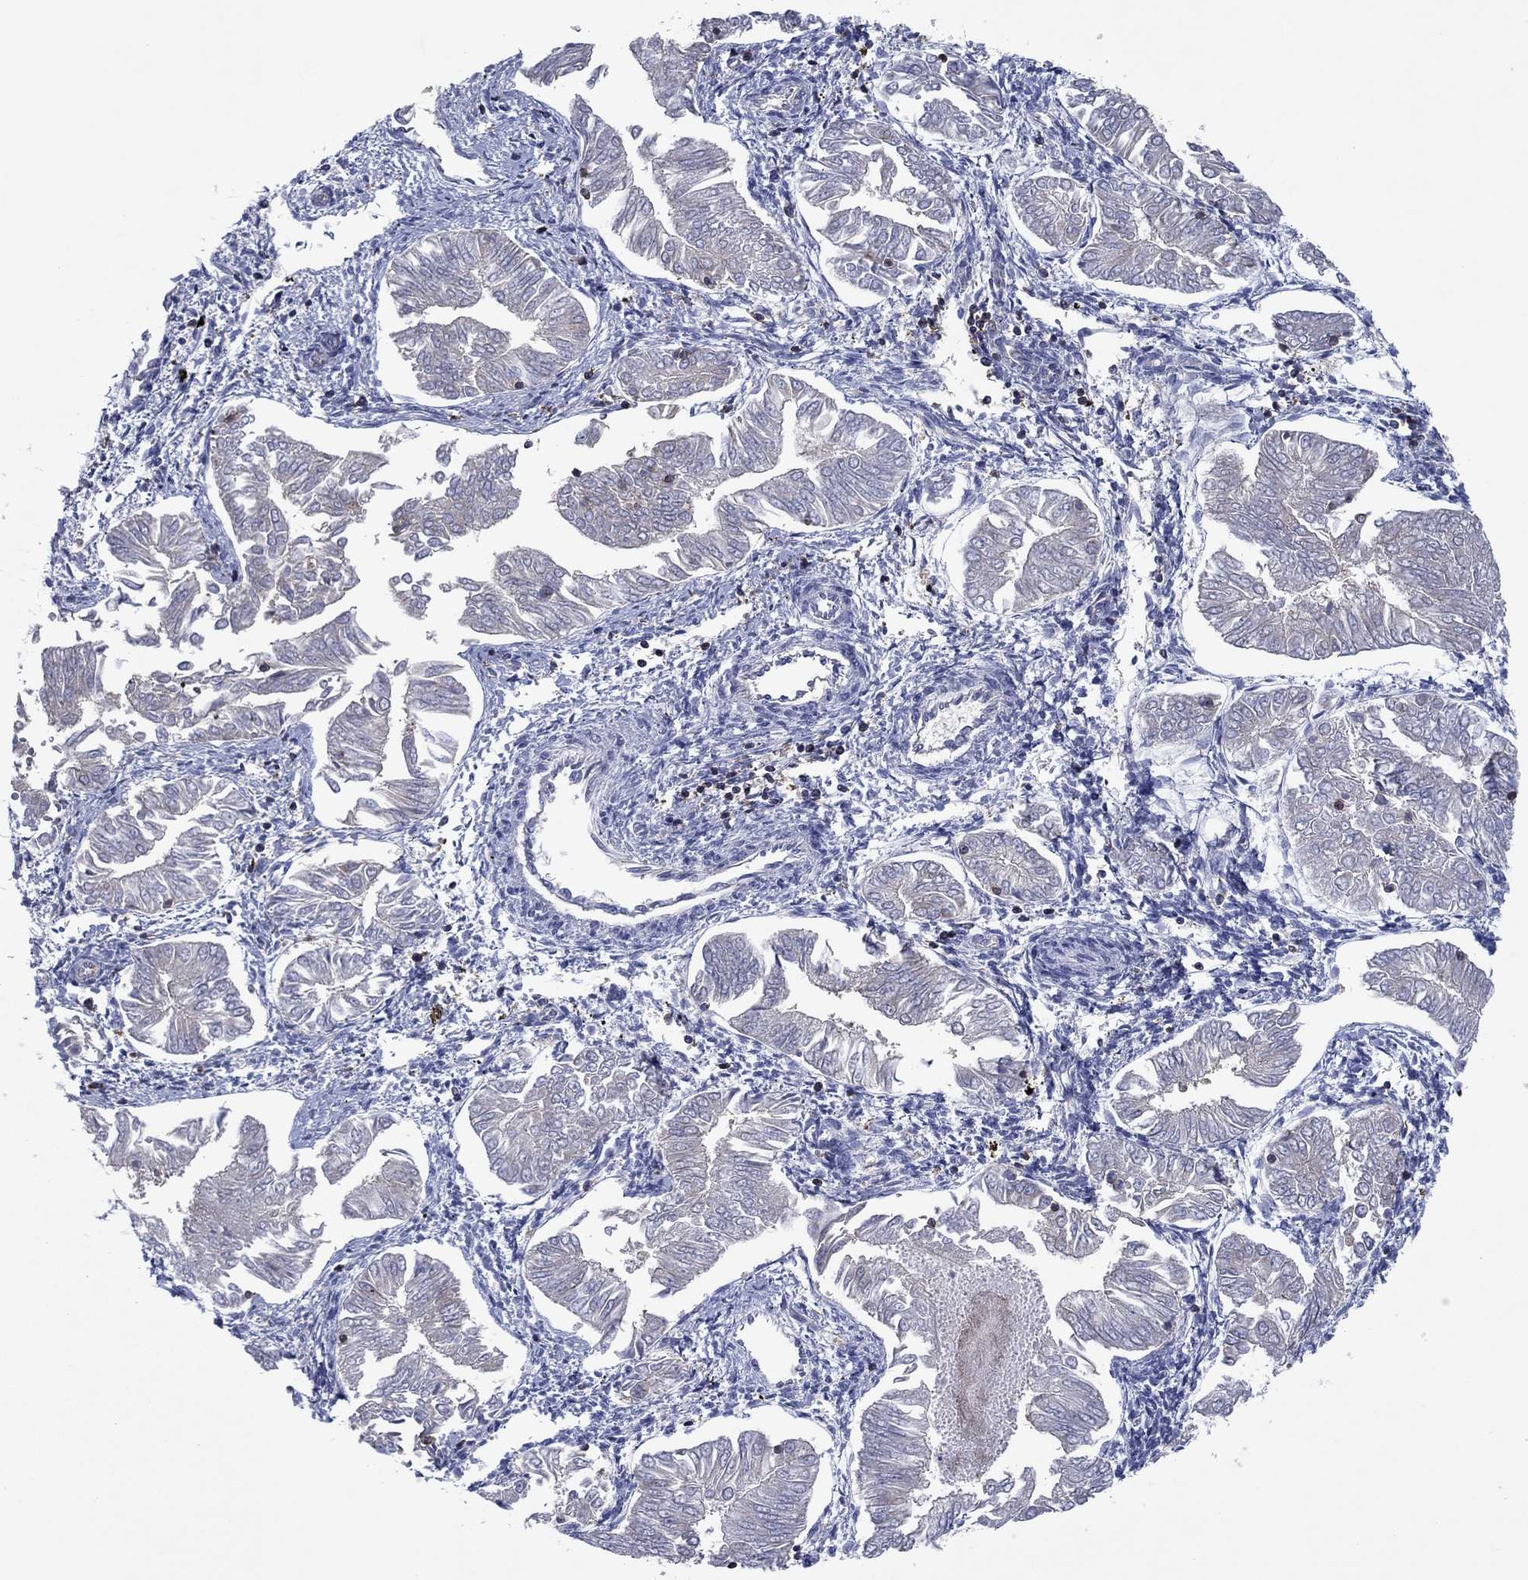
{"staining": {"intensity": "negative", "quantity": "none", "location": "none"}, "tissue": "endometrial cancer", "cell_type": "Tumor cells", "image_type": "cancer", "snomed": [{"axis": "morphology", "description": "Adenocarcinoma, NOS"}, {"axis": "topography", "description": "Endometrium"}], "caption": "The photomicrograph displays no staining of tumor cells in endometrial adenocarcinoma.", "gene": "PVR", "patient": {"sex": "female", "age": 53}}